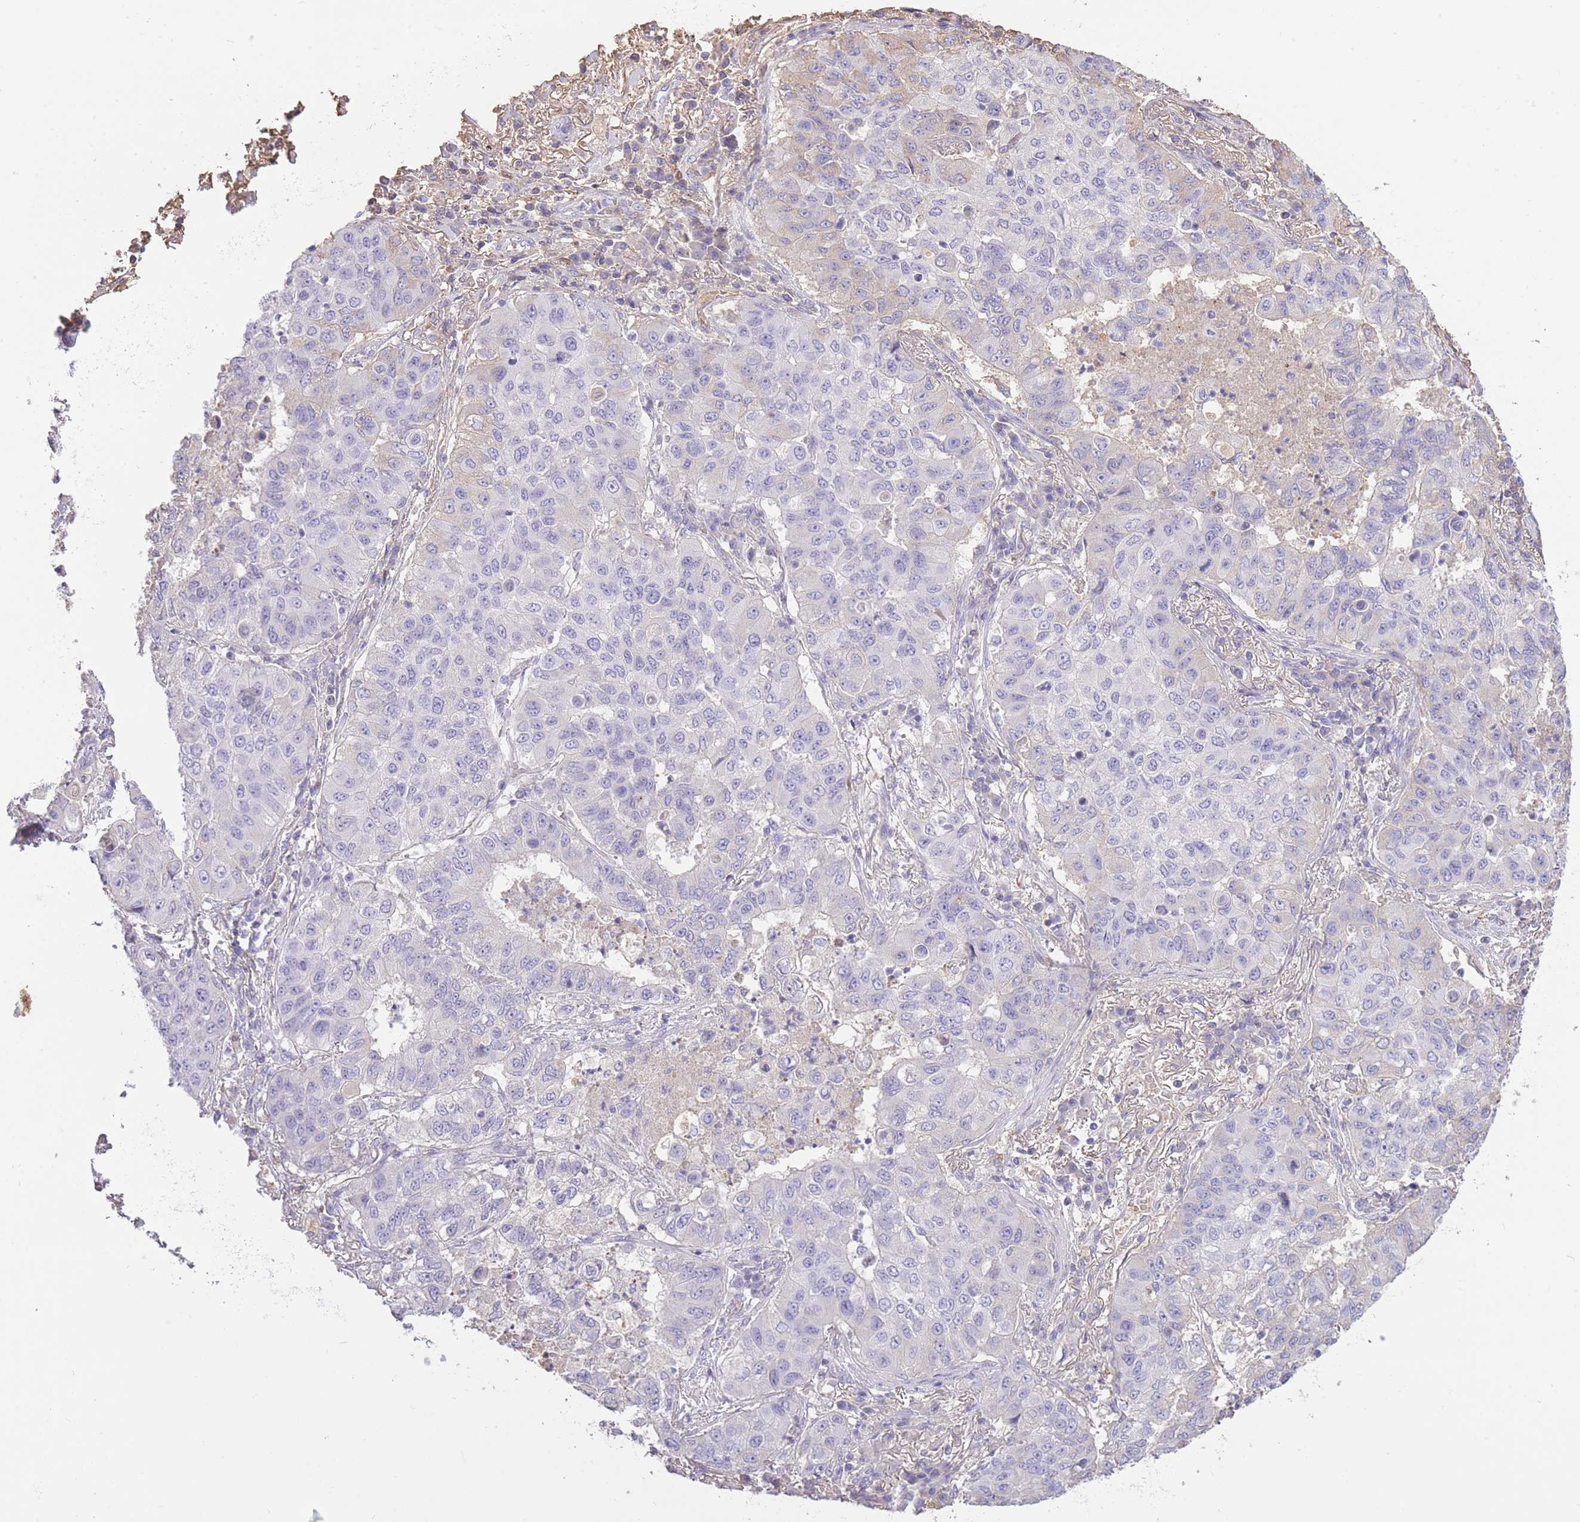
{"staining": {"intensity": "negative", "quantity": "none", "location": "none"}, "tissue": "lung cancer", "cell_type": "Tumor cells", "image_type": "cancer", "snomed": [{"axis": "morphology", "description": "Squamous cell carcinoma, NOS"}, {"axis": "topography", "description": "Lung"}], "caption": "High power microscopy histopathology image of an IHC image of lung cancer, revealing no significant positivity in tumor cells.", "gene": "AP3S2", "patient": {"sex": "male", "age": 74}}